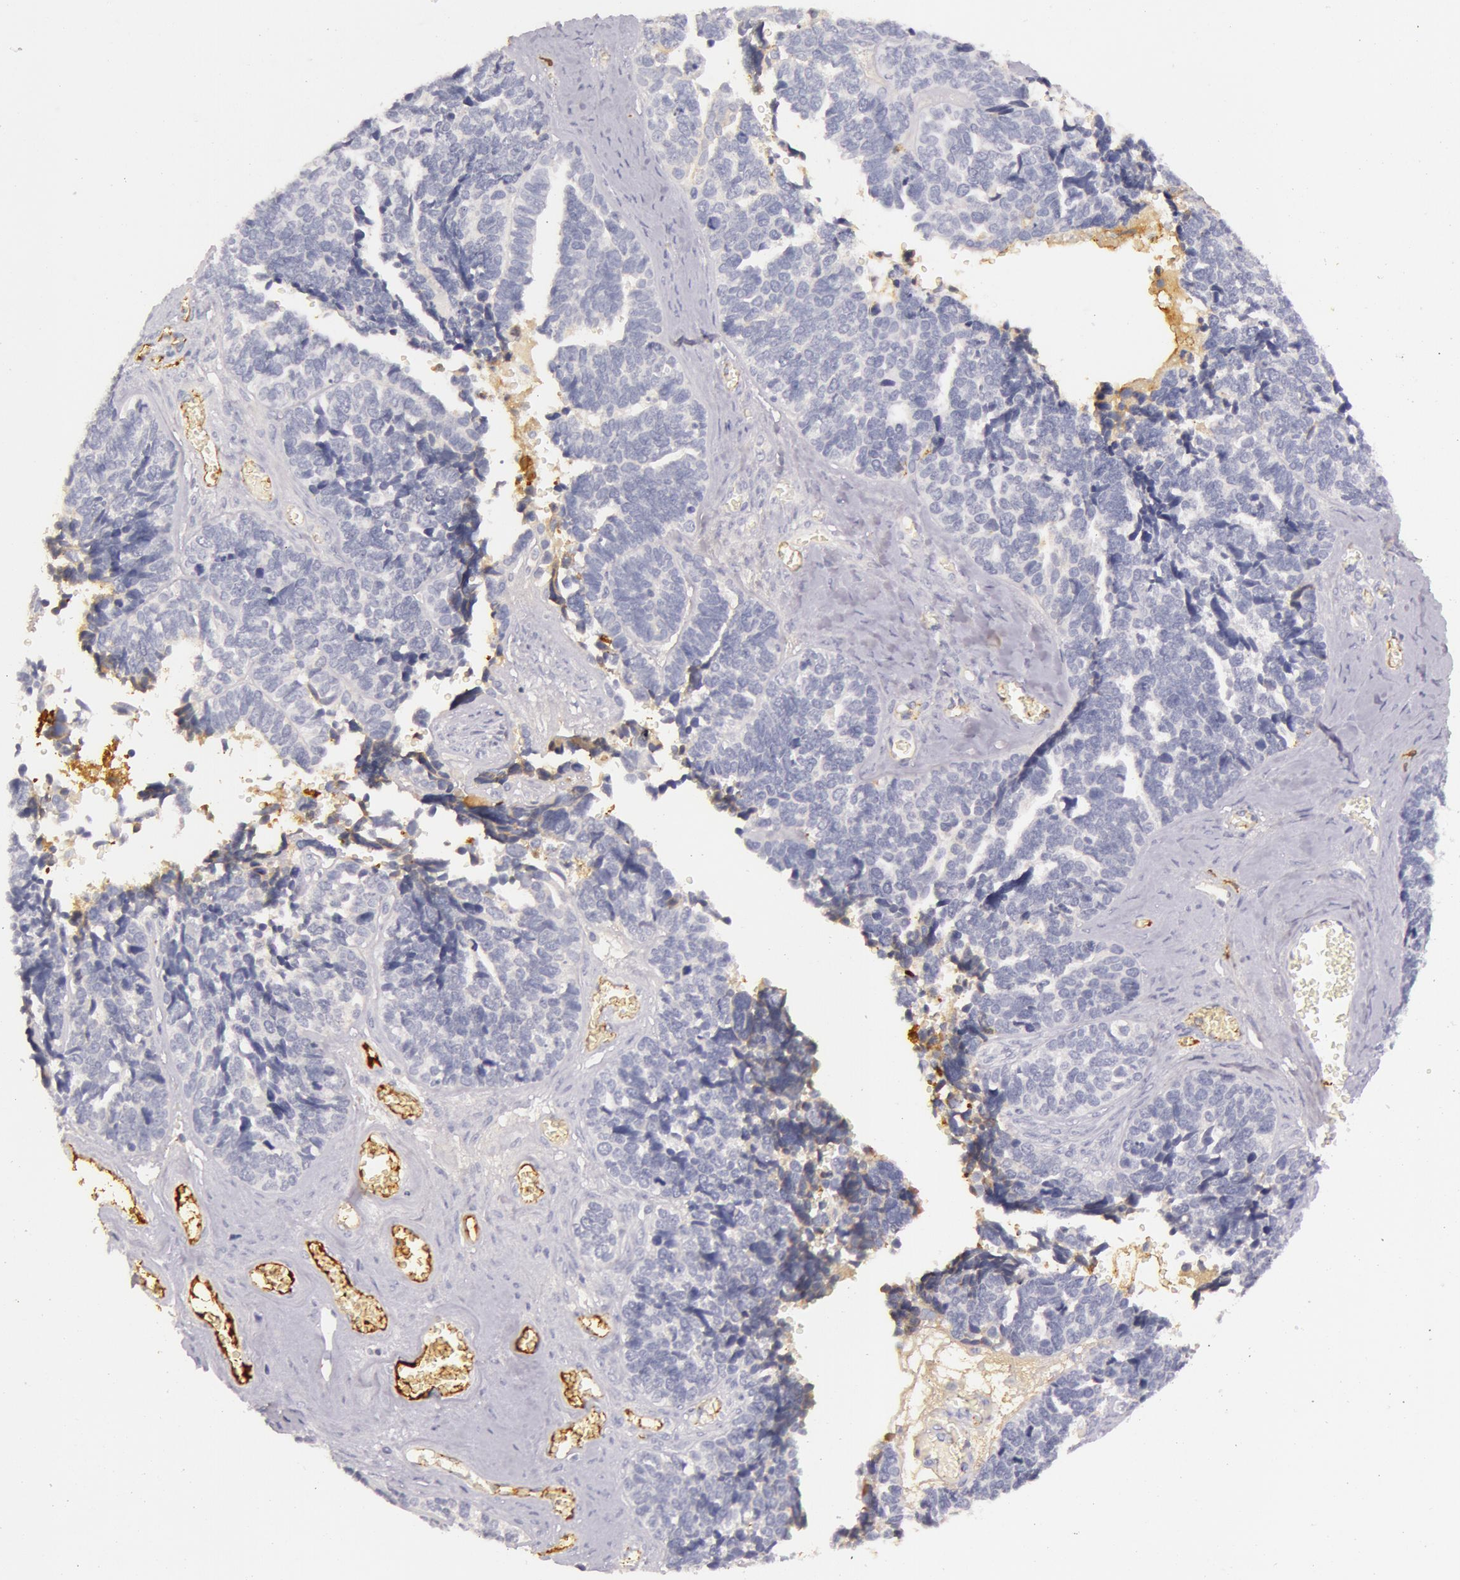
{"staining": {"intensity": "negative", "quantity": "none", "location": "none"}, "tissue": "ovarian cancer", "cell_type": "Tumor cells", "image_type": "cancer", "snomed": [{"axis": "morphology", "description": "Cystadenocarcinoma, serous, NOS"}, {"axis": "topography", "description": "Ovary"}], "caption": "The image reveals no staining of tumor cells in ovarian cancer.", "gene": "C4BPA", "patient": {"sex": "female", "age": 77}}